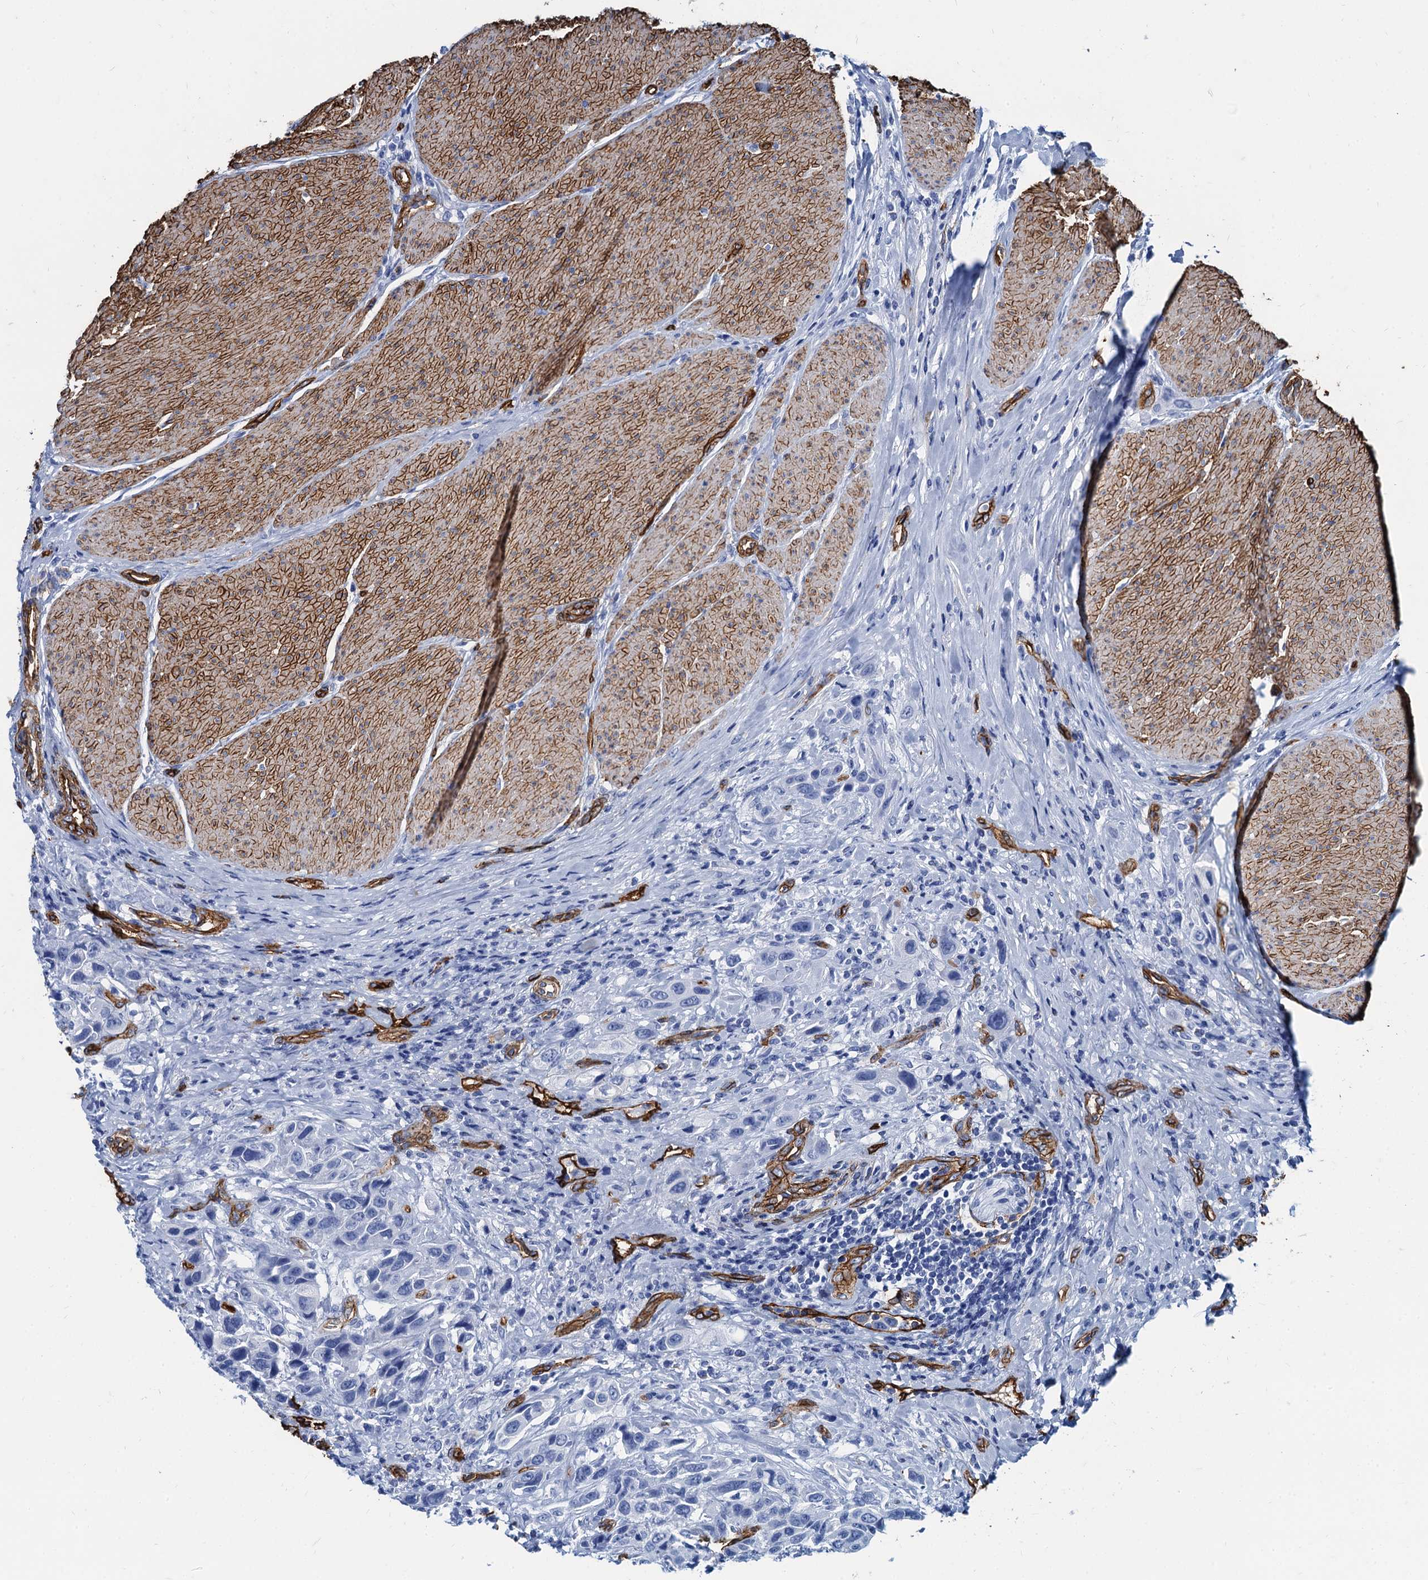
{"staining": {"intensity": "negative", "quantity": "none", "location": "none"}, "tissue": "urothelial cancer", "cell_type": "Tumor cells", "image_type": "cancer", "snomed": [{"axis": "morphology", "description": "Urothelial carcinoma, High grade"}, {"axis": "topography", "description": "Urinary bladder"}], "caption": "Micrograph shows no significant protein expression in tumor cells of urothelial cancer.", "gene": "CAVIN2", "patient": {"sex": "male", "age": 50}}